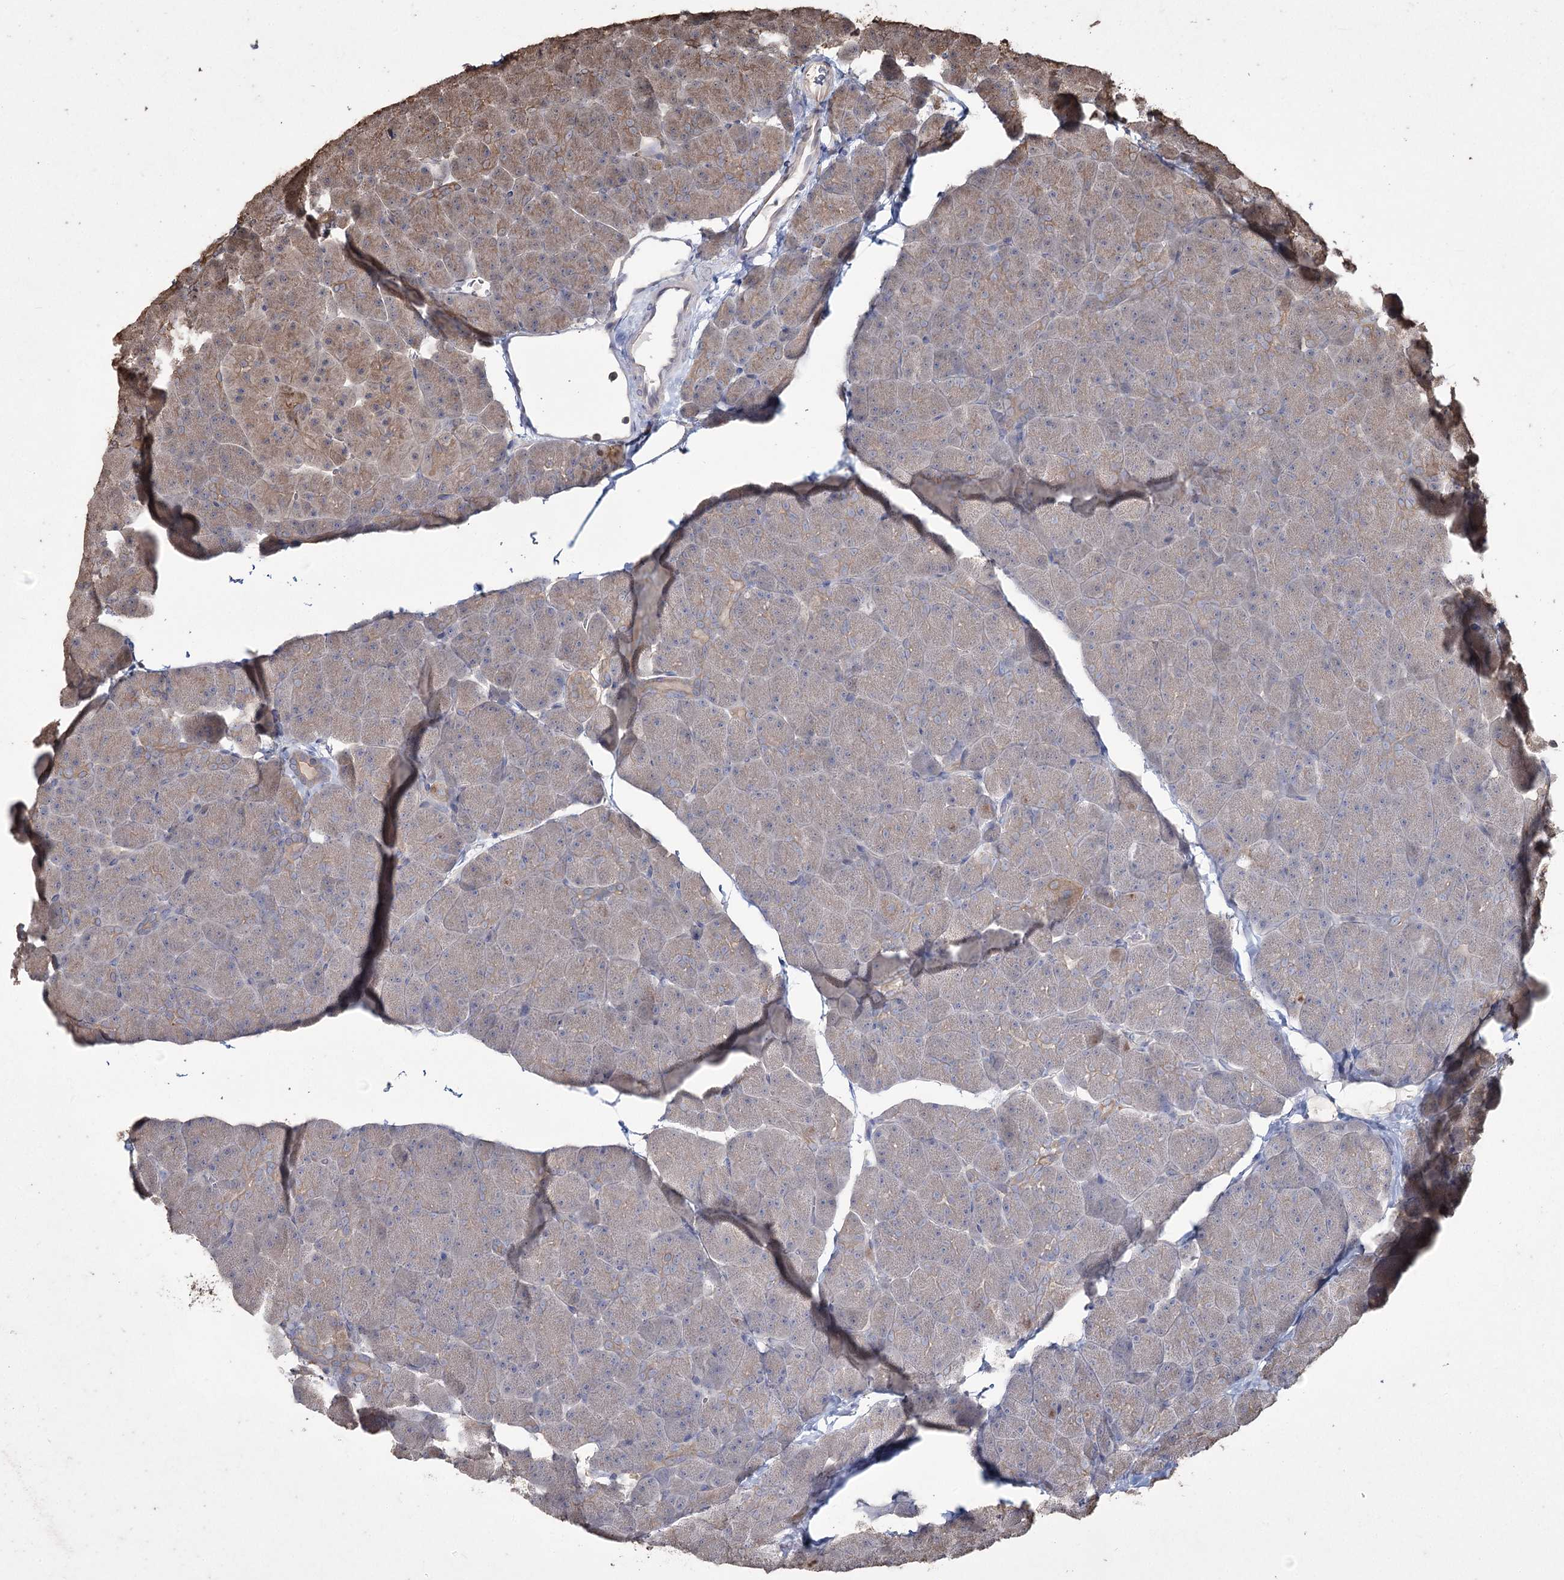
{"staining": {"intensity": "moderate", "quantity": "<25%", "location": "cytoplasmic/membranous"}, "tissue": "pancreas", "cell_type": "Exocrine glandular cells", "image_type": "normal", "snomed": [{"axis": "morphology", "description": "Normal tissue, NOS"}, {"axis": "topography", "description": "Pancreas"}], "caption": "Immunohistochemical staining of normal pancreas demonstrates moderate cytoplasmic/membranous protein staining in about <25% of exocrine glandular cells. (Brightfield microscopy of DAB IHC at high magnification).", "gene": "PRC1", "patient": {"sex": "male", "age": 36}}